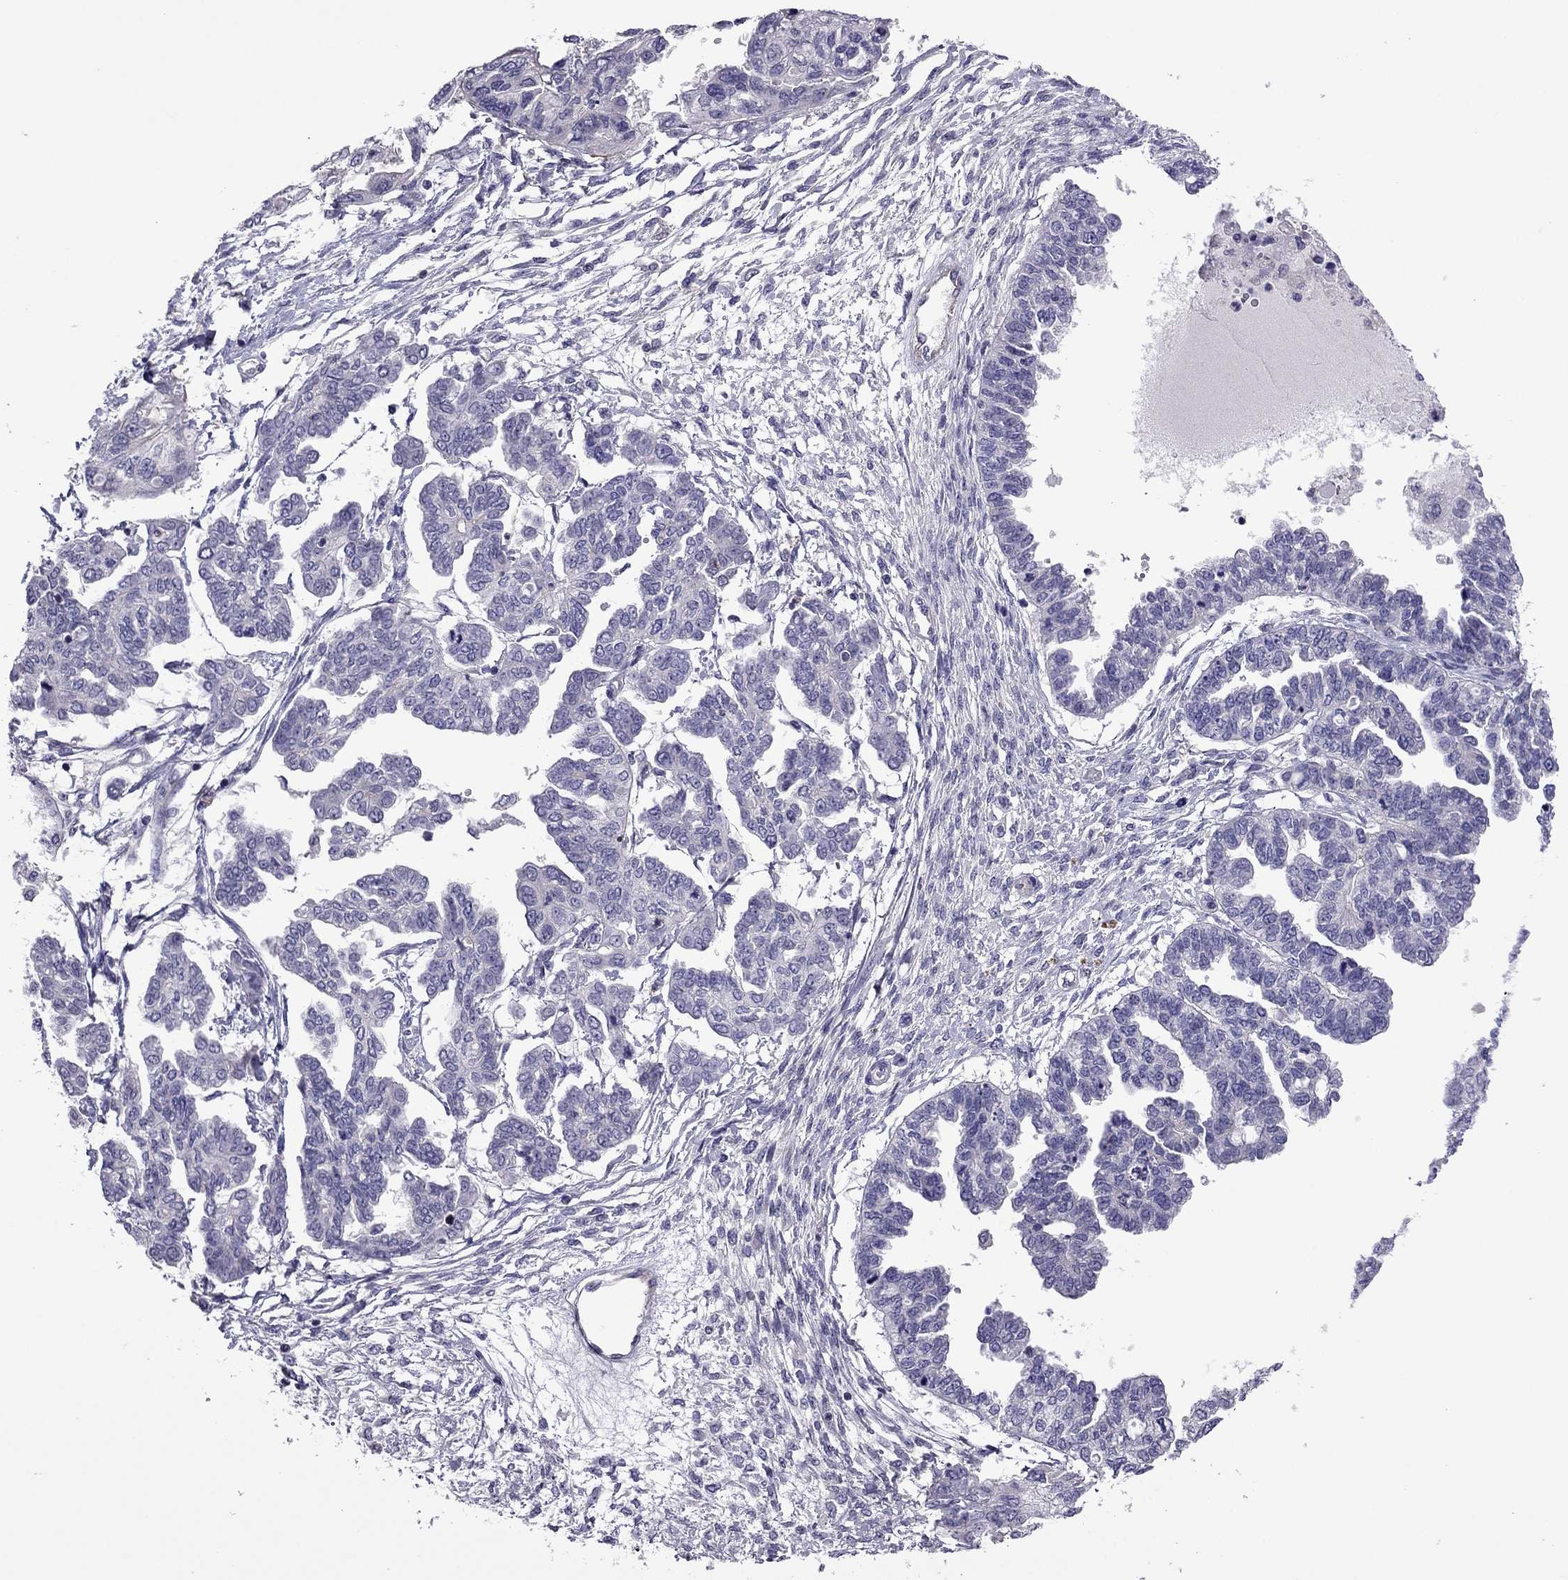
{"staining": {"intensity": "negative", "quantity": "none", "location": "none"}, "tissue": "ovarian cancer", "cell_type": "Tumor cells", "image_type": "cancer", "snomed": [{"axis": "morphology", "description": "Cystadenocarcinoma, serous, NOS"}, {"axis": "topography", "description": "Ovary"}], "caption": "Image shows no significant protein expression in tumor cells of ovarian cancer (serous cystadenocarcinoma). (Stains: DAB immunohistochemistry with hematoxylin counter stain, Microscopy: brightfield microscopy at high magnification).", "gene": "SLC16A8", "patient": {"sex": "female", "age": 53}}